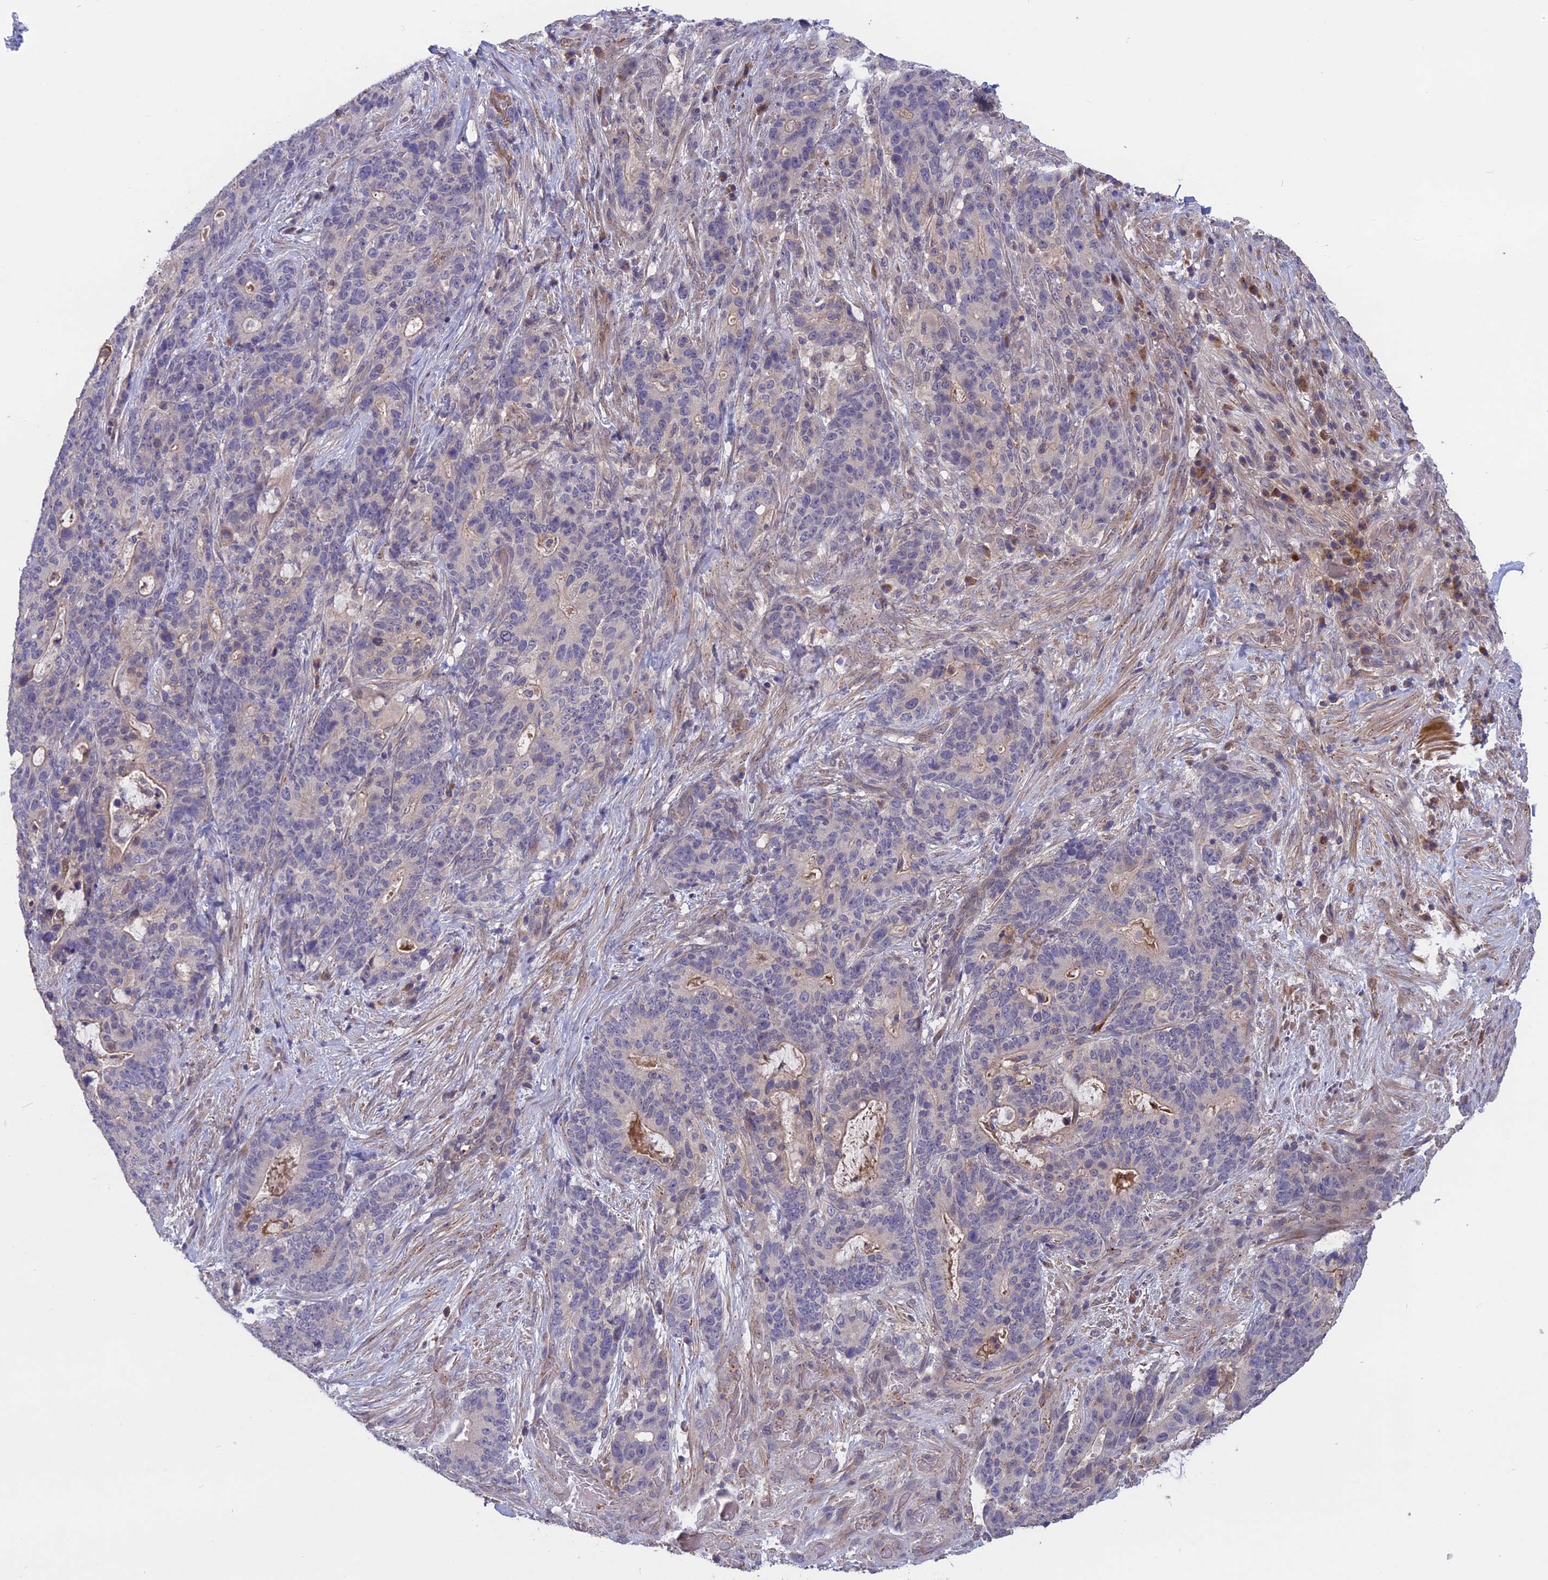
{"staining": {"intensity": "negative", "quantity": "none", "location": "none"}, "tissue": "stomach cancer", "cell_type": "Tumor cells", "image_type": "cancer", "snomed": [{"axis": "morphology", "description": "Normal tissue, NOS"}, {"axis": "morphology", "description": "Adenocarcinoma, NOS"}, {"axis": "topography", "description": "Stomach"}], "caption": "High power microscopy image of an immunohistochemistry (IHC) histopathology image of stomach cancer, revealing no significant expression in tumor cells.", "gene": "ADO", "patient": {"sex": "female", "age": 64}}